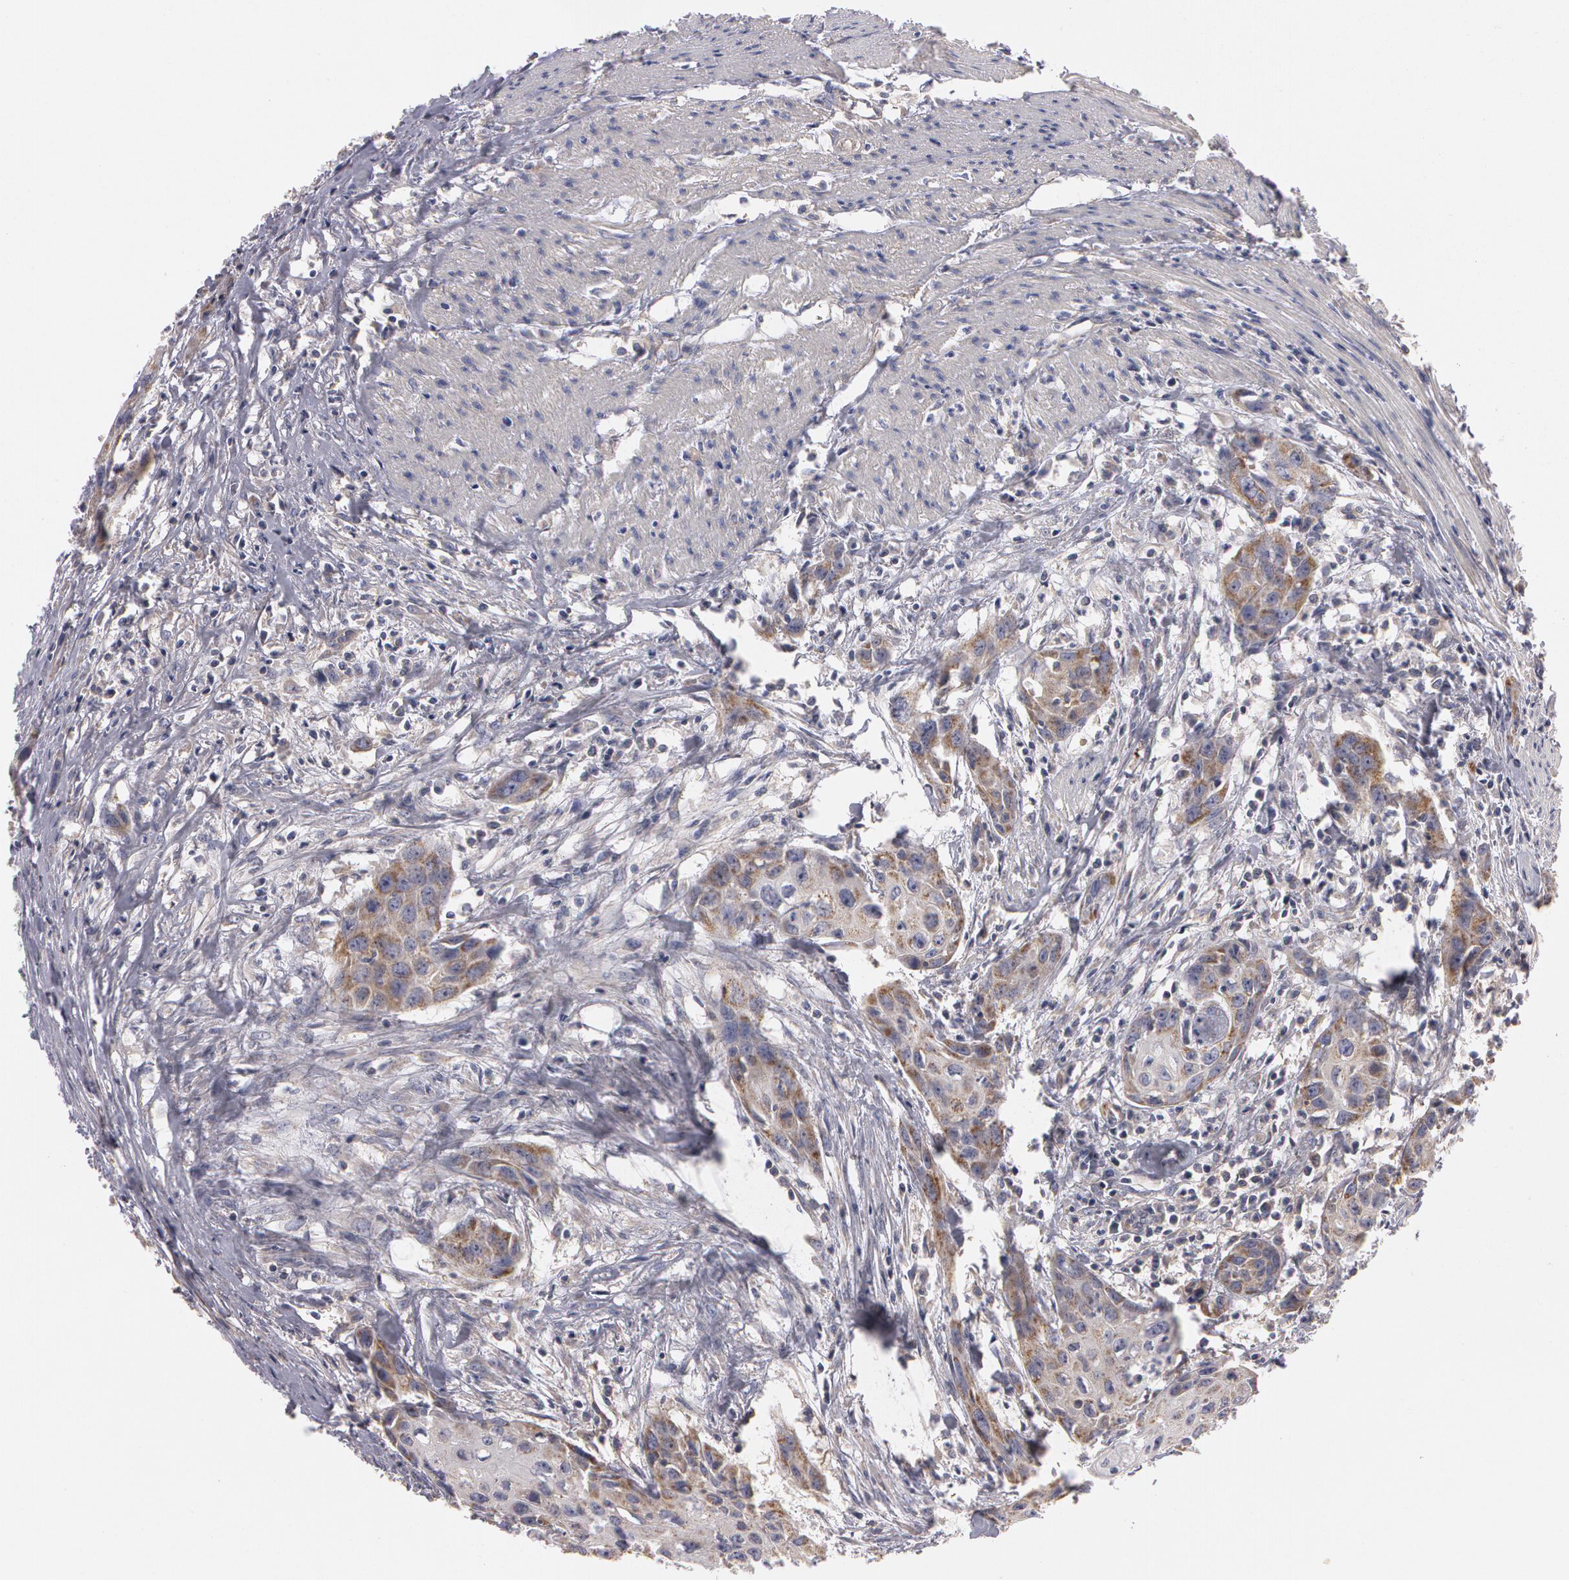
{"staining": {"intensity": "moderate", "quantity": "25%-75%", "location": "cytoplasmic/membranous"}, "tissue": "urothelial cancer", "cell_type": "Tumor cells", "image_type": "cancer", "snomed": [{"axis": "morphology", "description": "Urothelial carcinoma, High grade"}, {"axis": "topography", "description": "Urinary bladder"}], "caption": "This micrograph displays immunohistochemistry (IHC) staining of urothelial carcinoma (high-grade), with medium moderate cytoplasmic/membranous expression in approximately 25%-75% of tumor cells.", "gene": "NEK9", "patient": {"sex": "male", "age": 54}}